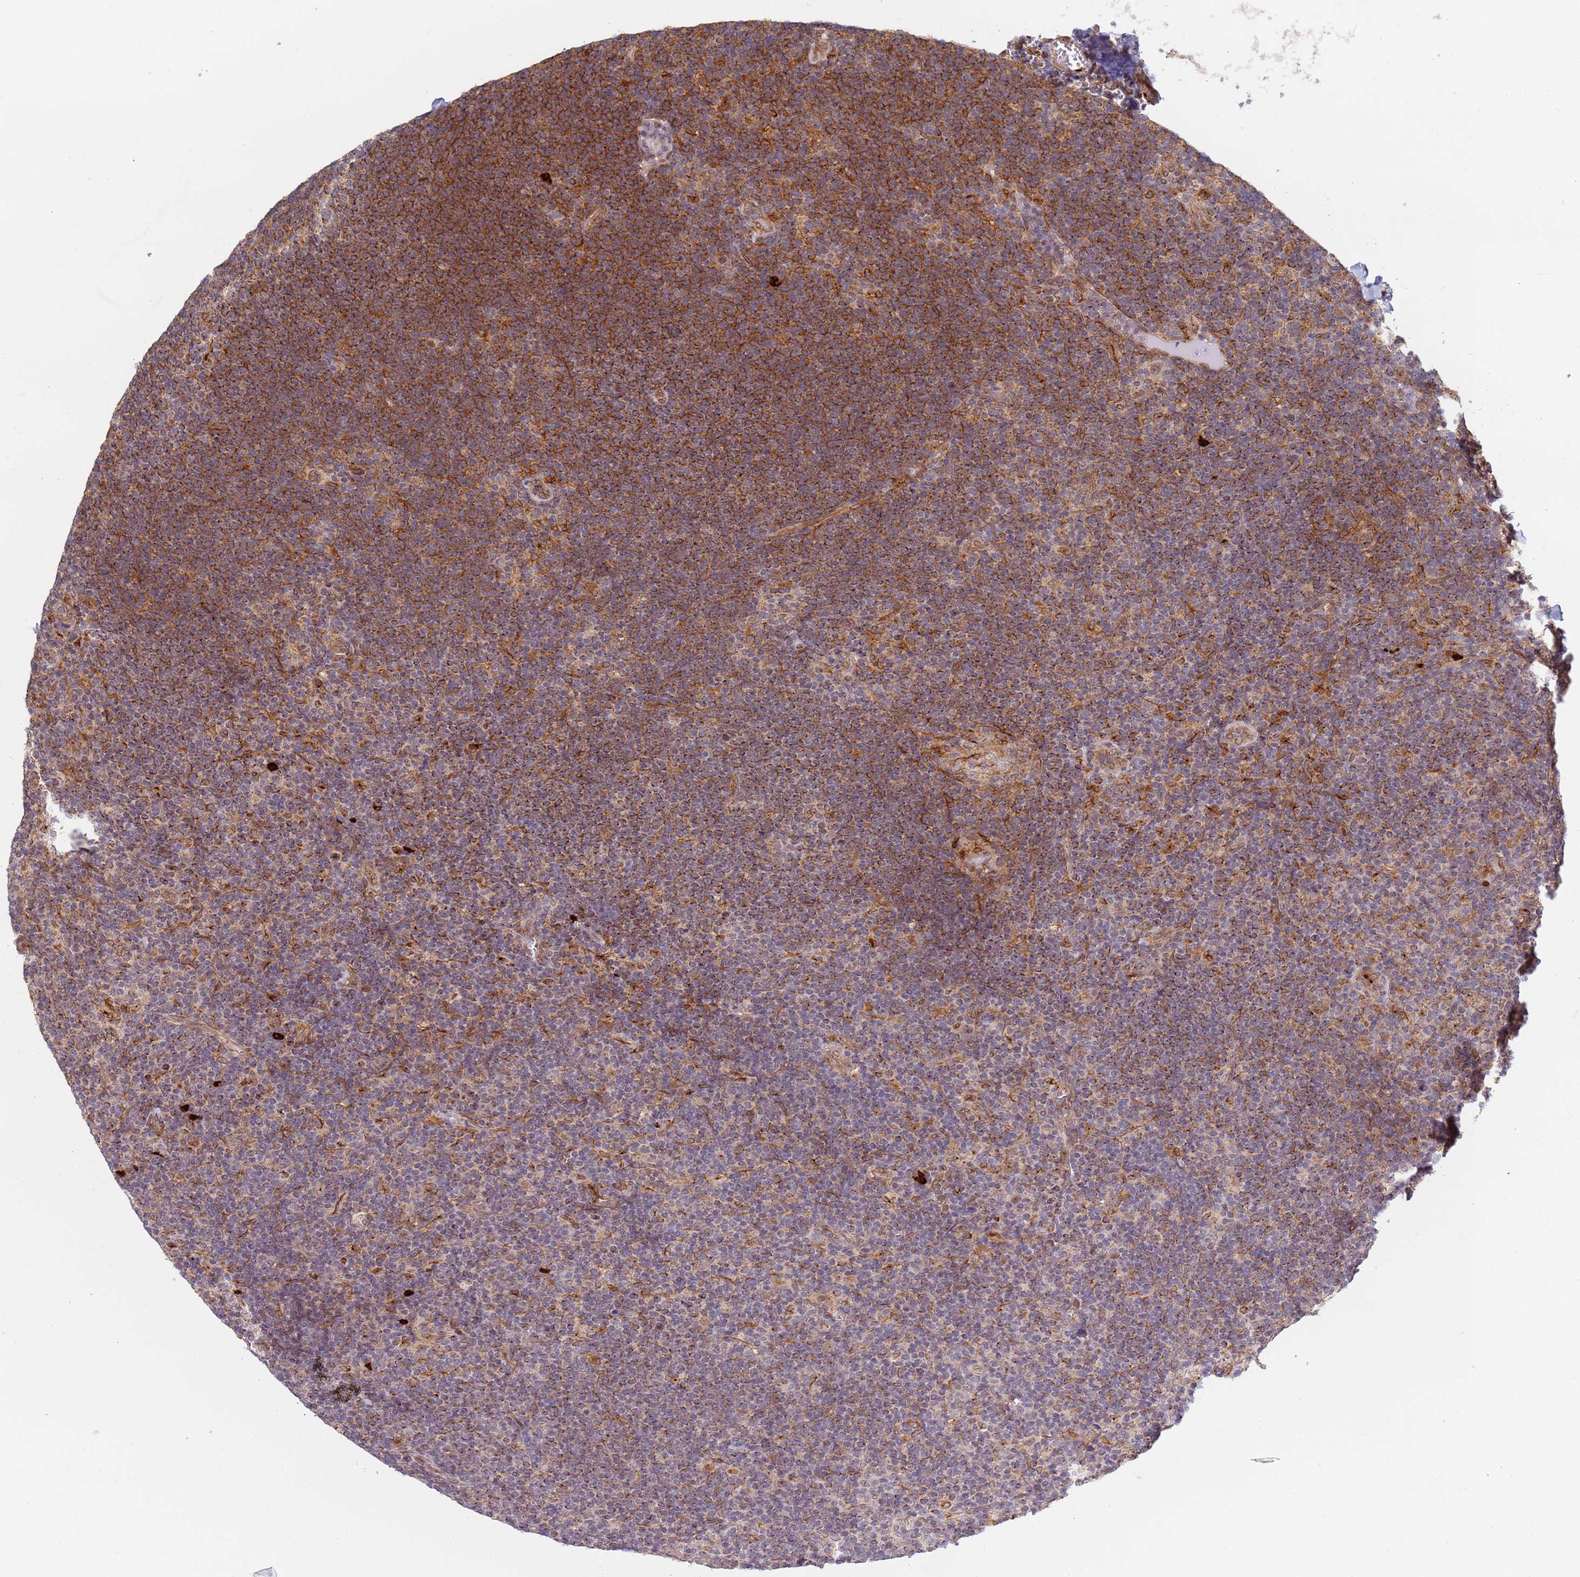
{"staining": {"intensity": "weak", "quantity": ">75%", "location": "cytoplasmic/membranous"}, "tissue": "lymphoma", "cell_type": "Tumor cells", "image_type": "cancer", "snomed": [{"axis": "morphology", "description": "Hodgkin's disease, NOS"}, {"axis": "topography", "description": "Lymph node"}], "caption": "Lymphoma stained with DAB immunohistochemistry reveals low levels of weak cytoplasmic/membranous positivity in about >75% of tumor cells. (IHC, brightfield microscopy, high magnification).", "gene": "CEP170", "patient": {"sex": "female", "age": 57}}